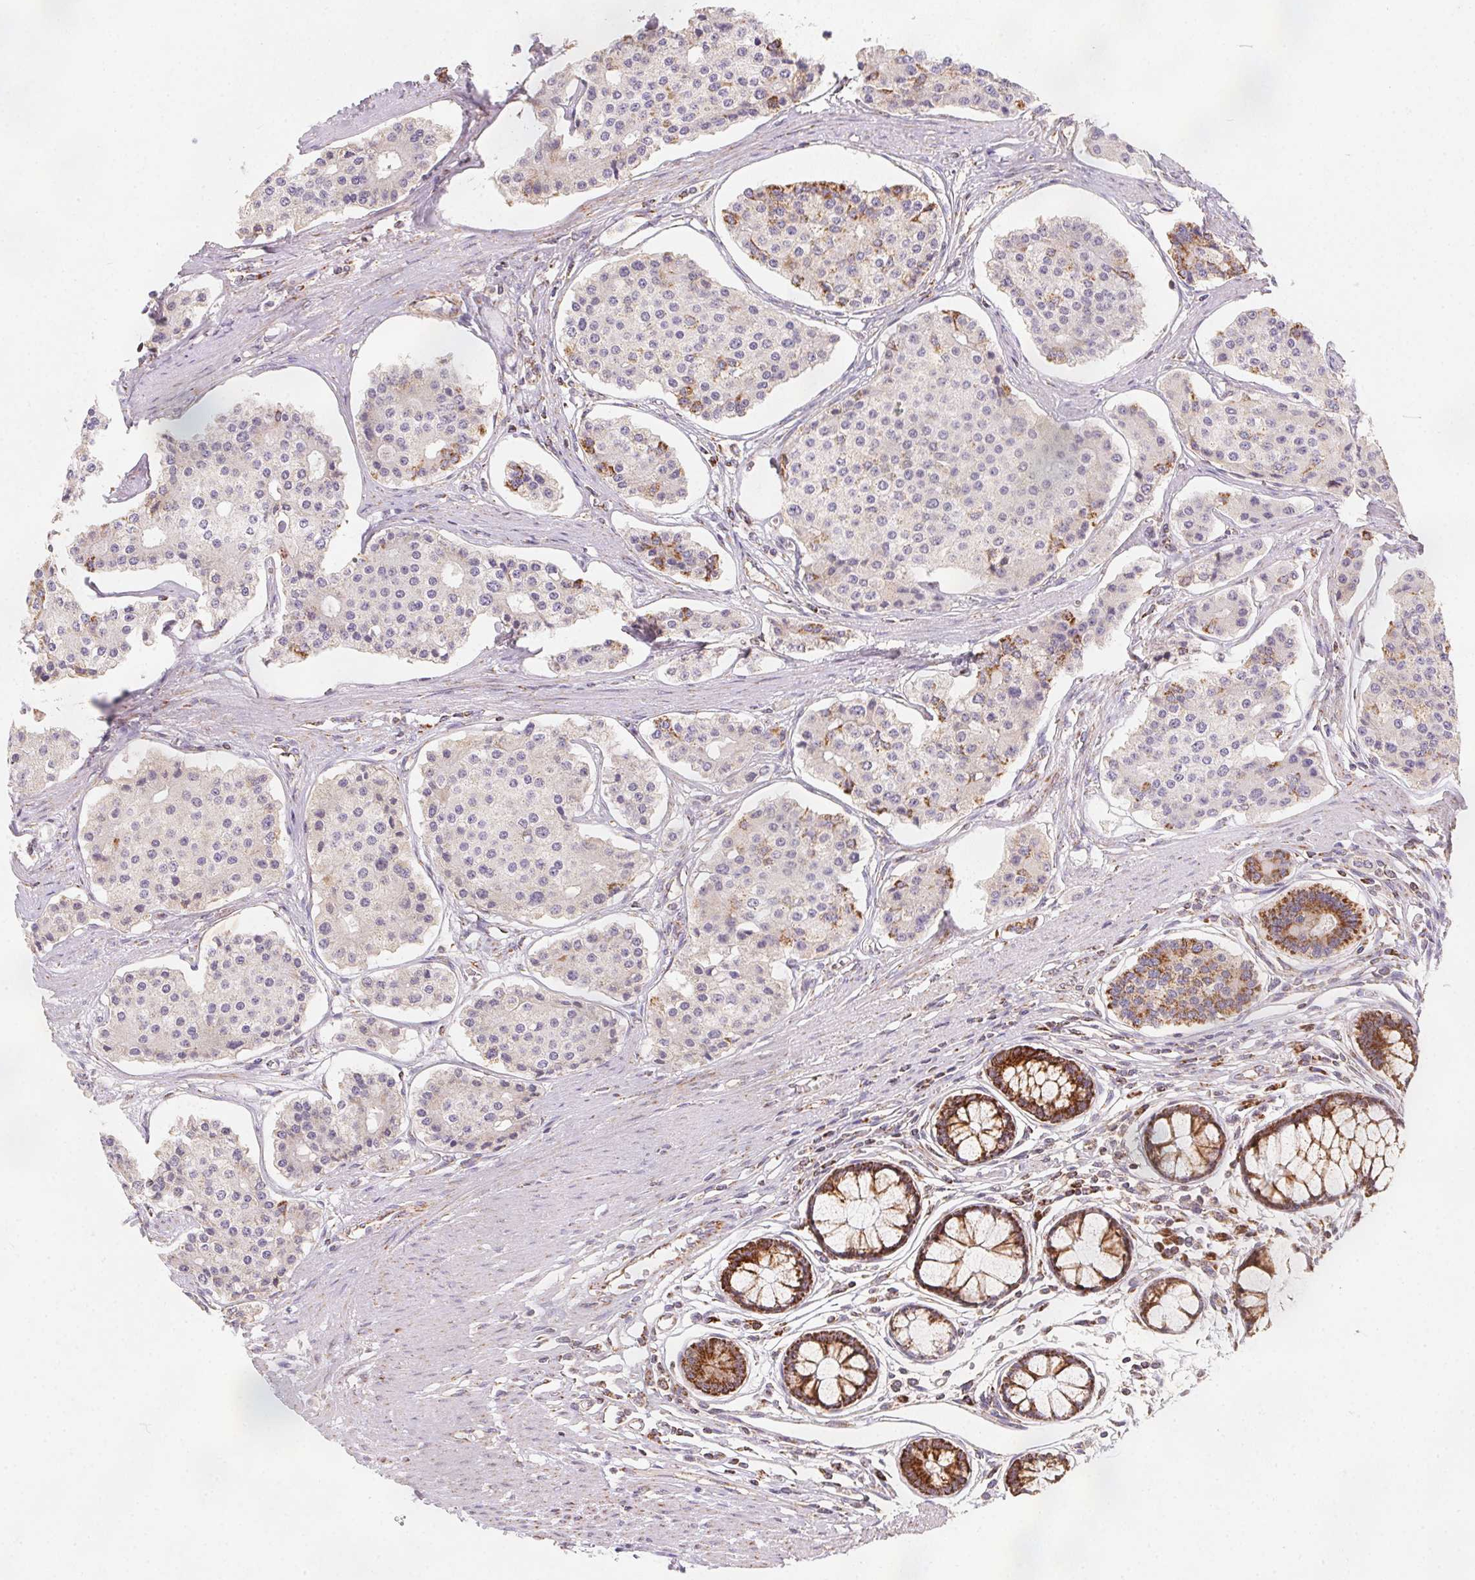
{"staining": {"intensity": "weak", "quantity": "<25%", "location": "cytoplasmic/membranous"}, "tissue": "carcinoid", "cell_type": "Tumor cells", "image_type": "cancer", "snomed": [{"axis": "morphology", "description": "Carcinoid, malignant, NOS"}, {"axis": "topography", "description": "Small intestine"}], "caption": "High power microscopy micrograph of an immunohistochemistry (IHC) photomicrograph of carcinoid, revealing no significant expression in tumor cells.", "gene": "NDUFS6", "patient": {"sex": "female", "age": 65}}